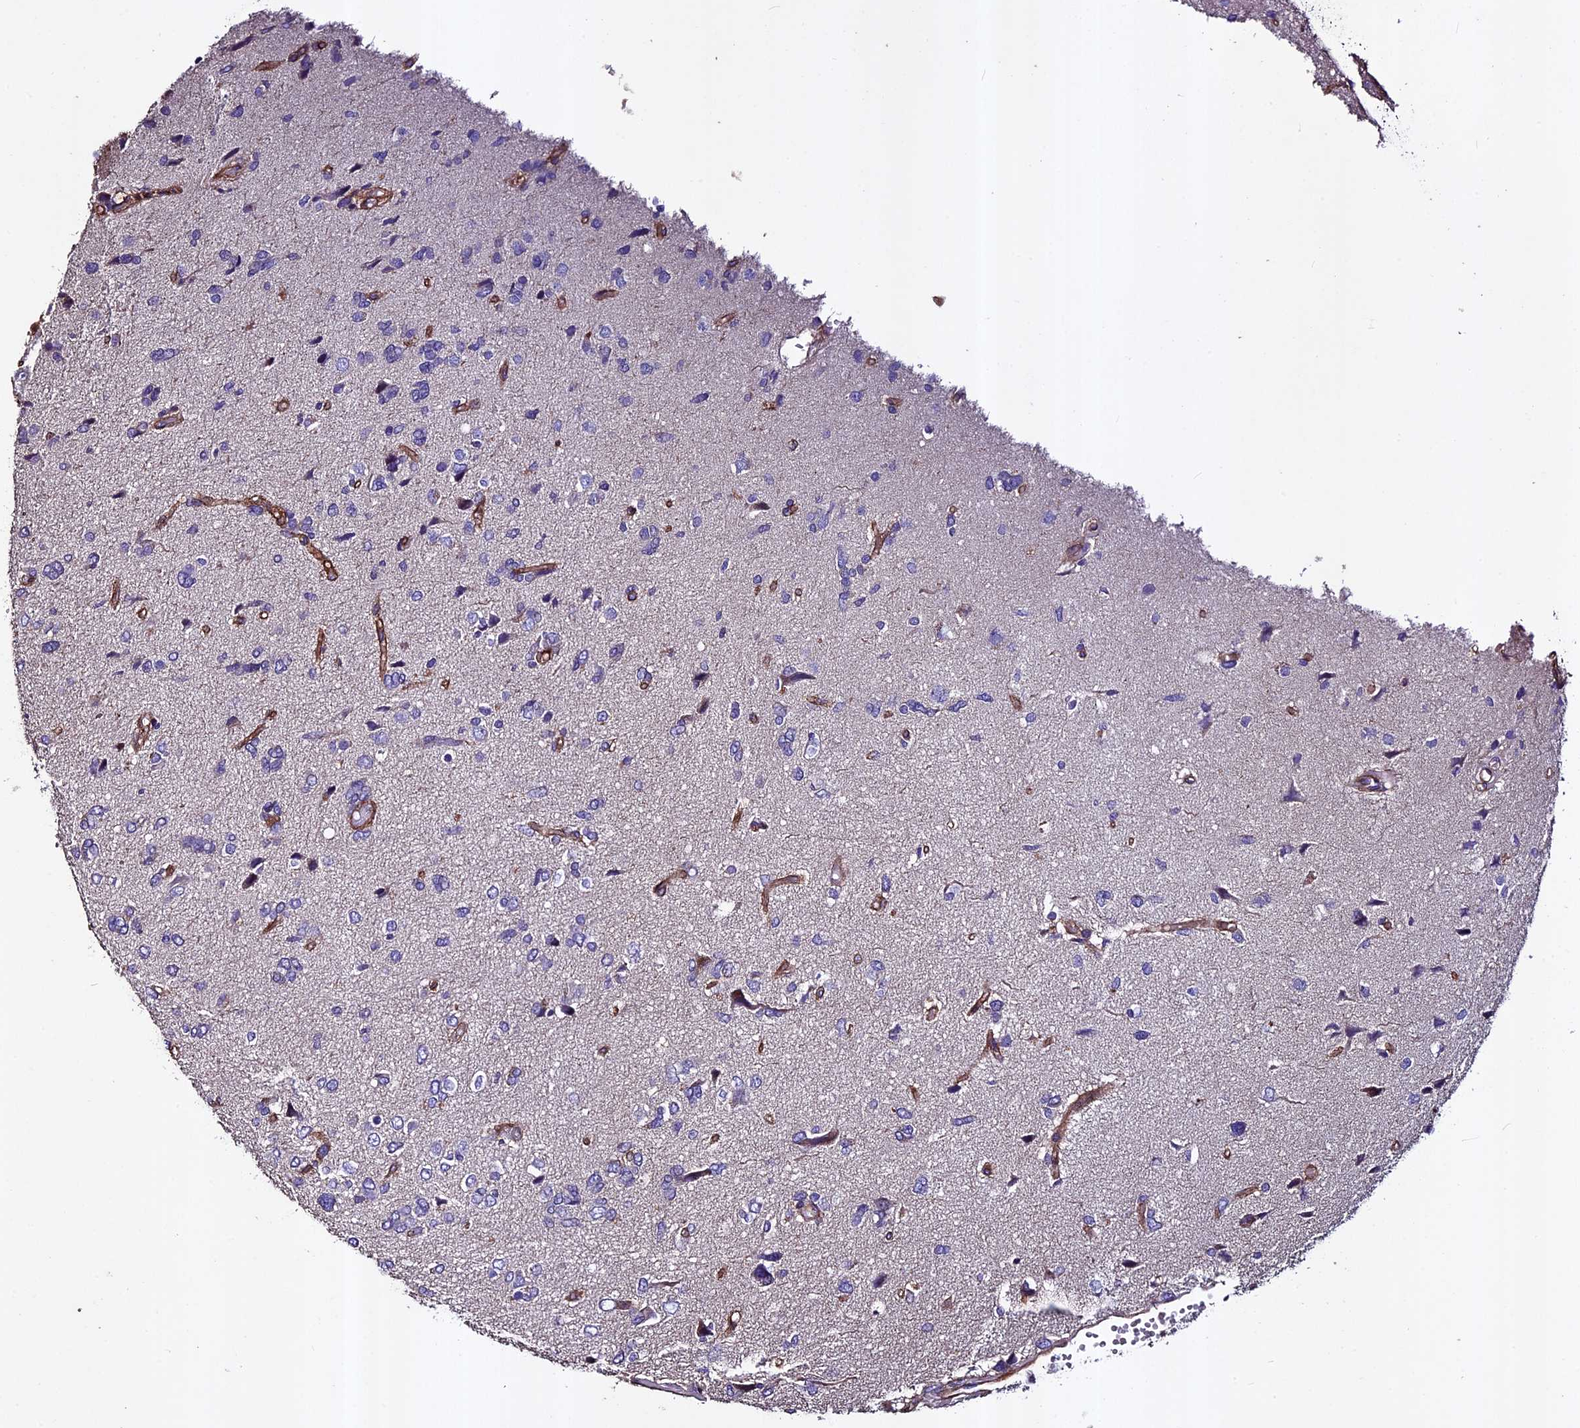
{"staining": {"intensity": "negative", "quantity": "none", "location": "none"}, "tissue": "glioma", "cell_type": "Tumor cells", "image_type": "cancer", "snomed": [{"axis": "morphology", "description": "Glioma, malignant, High grade"}, {"axis": "topography", "description": "Brain"}], "caption": "Histopathology image shows no protein expression in tumor cells of glioma tissue.", "gene": "EVA1B", "patient": {"sex": "female", "age": 59}}